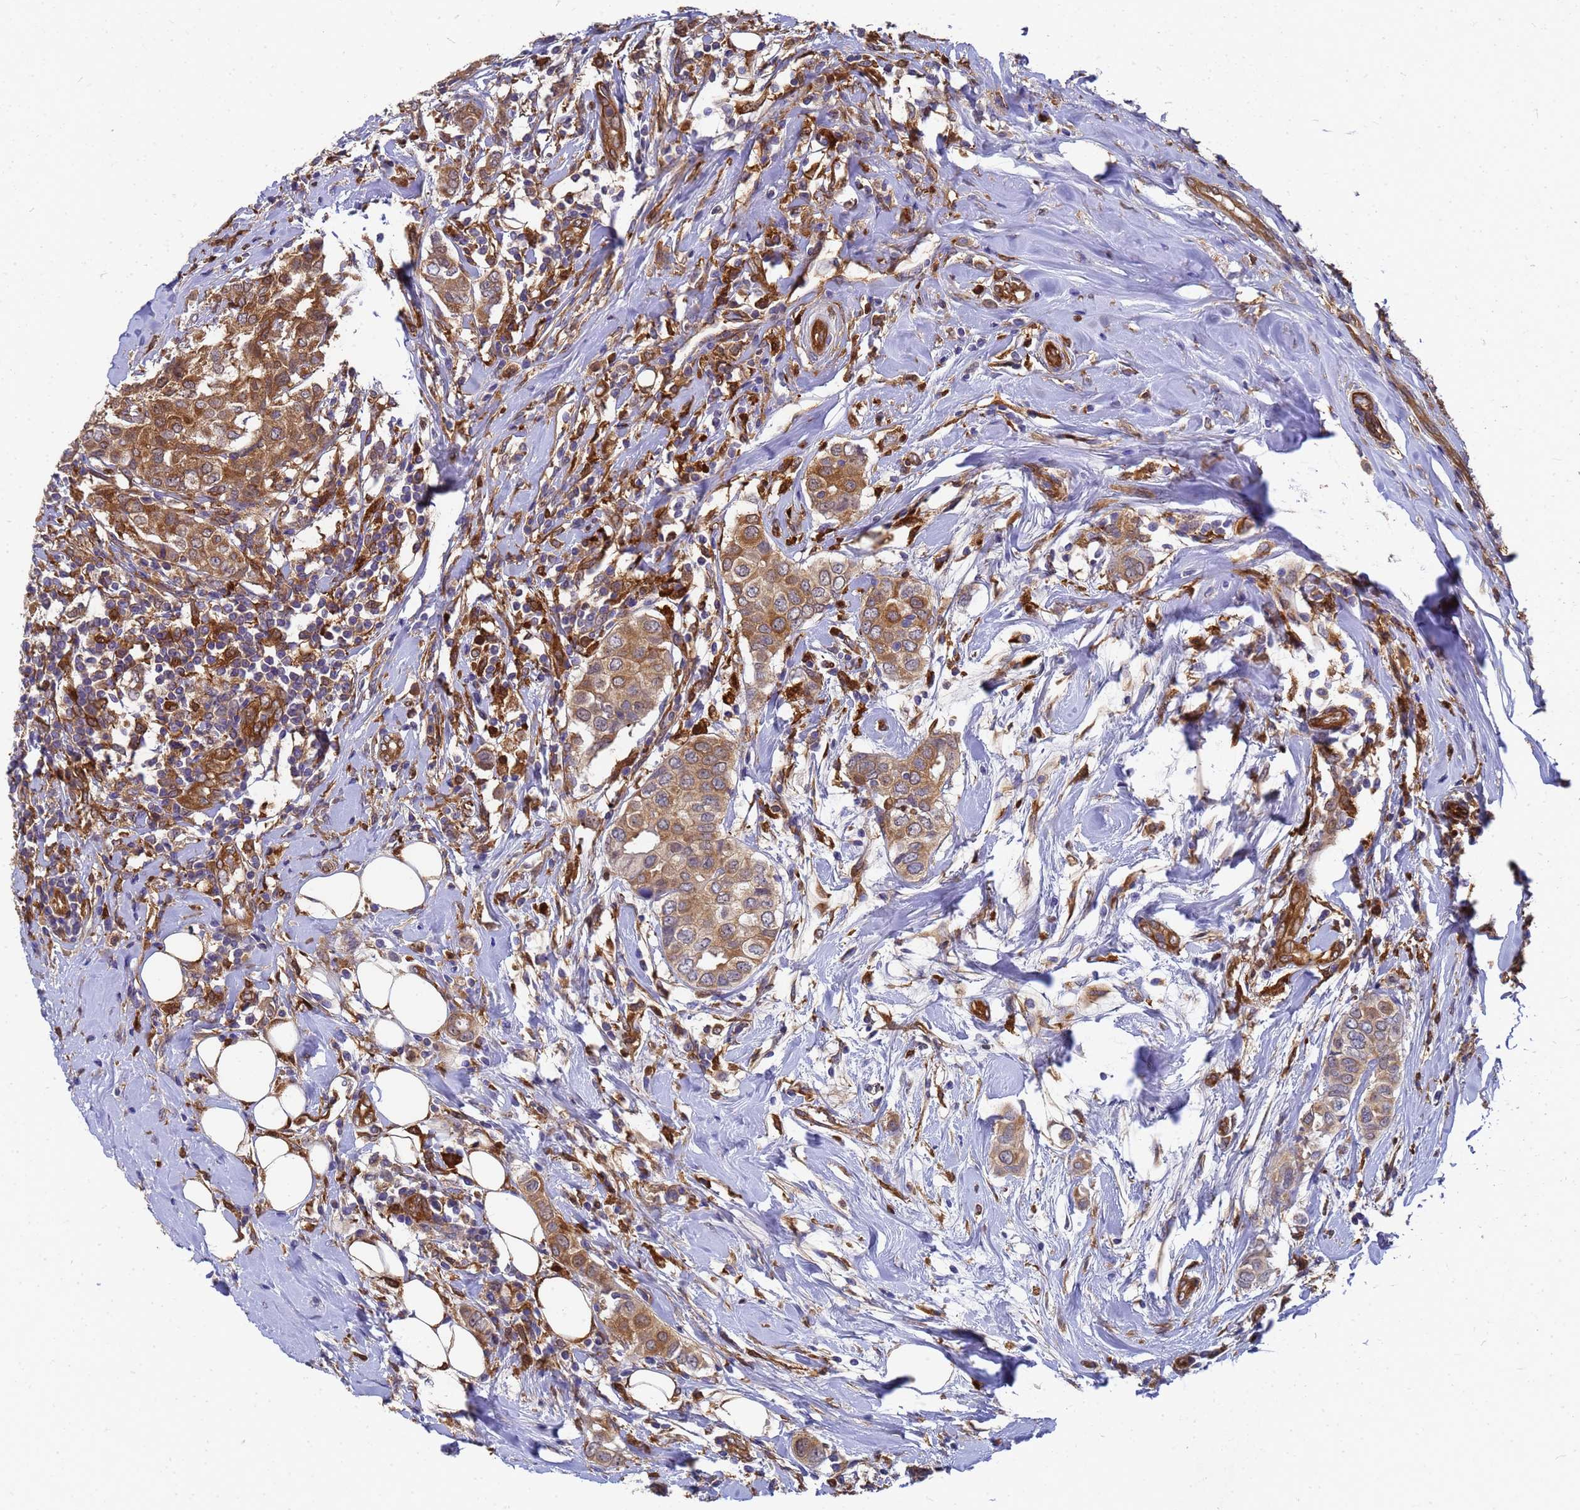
{"staining": {"intensity": "moderate", "quantity": ">75%", "location": "cytoplasmic/membranous"}, "tissue": "breast cancer", "cell_type": "Tumor cells", "image_type": "cancer", "snomed": [{"axis": "morphology", "description": "Lobular carcinoma"}, {"axis": "topography", "description": "Breast"}], "caption": "Protein expression analysis of breast cancer (lobular carcinoma) demonstrates moderate cytoplasmic/membranous positivity in about >75% of tumor cells.", "gene": "SLC35E2B", "patient": {"sex": "female", "age": 51}}